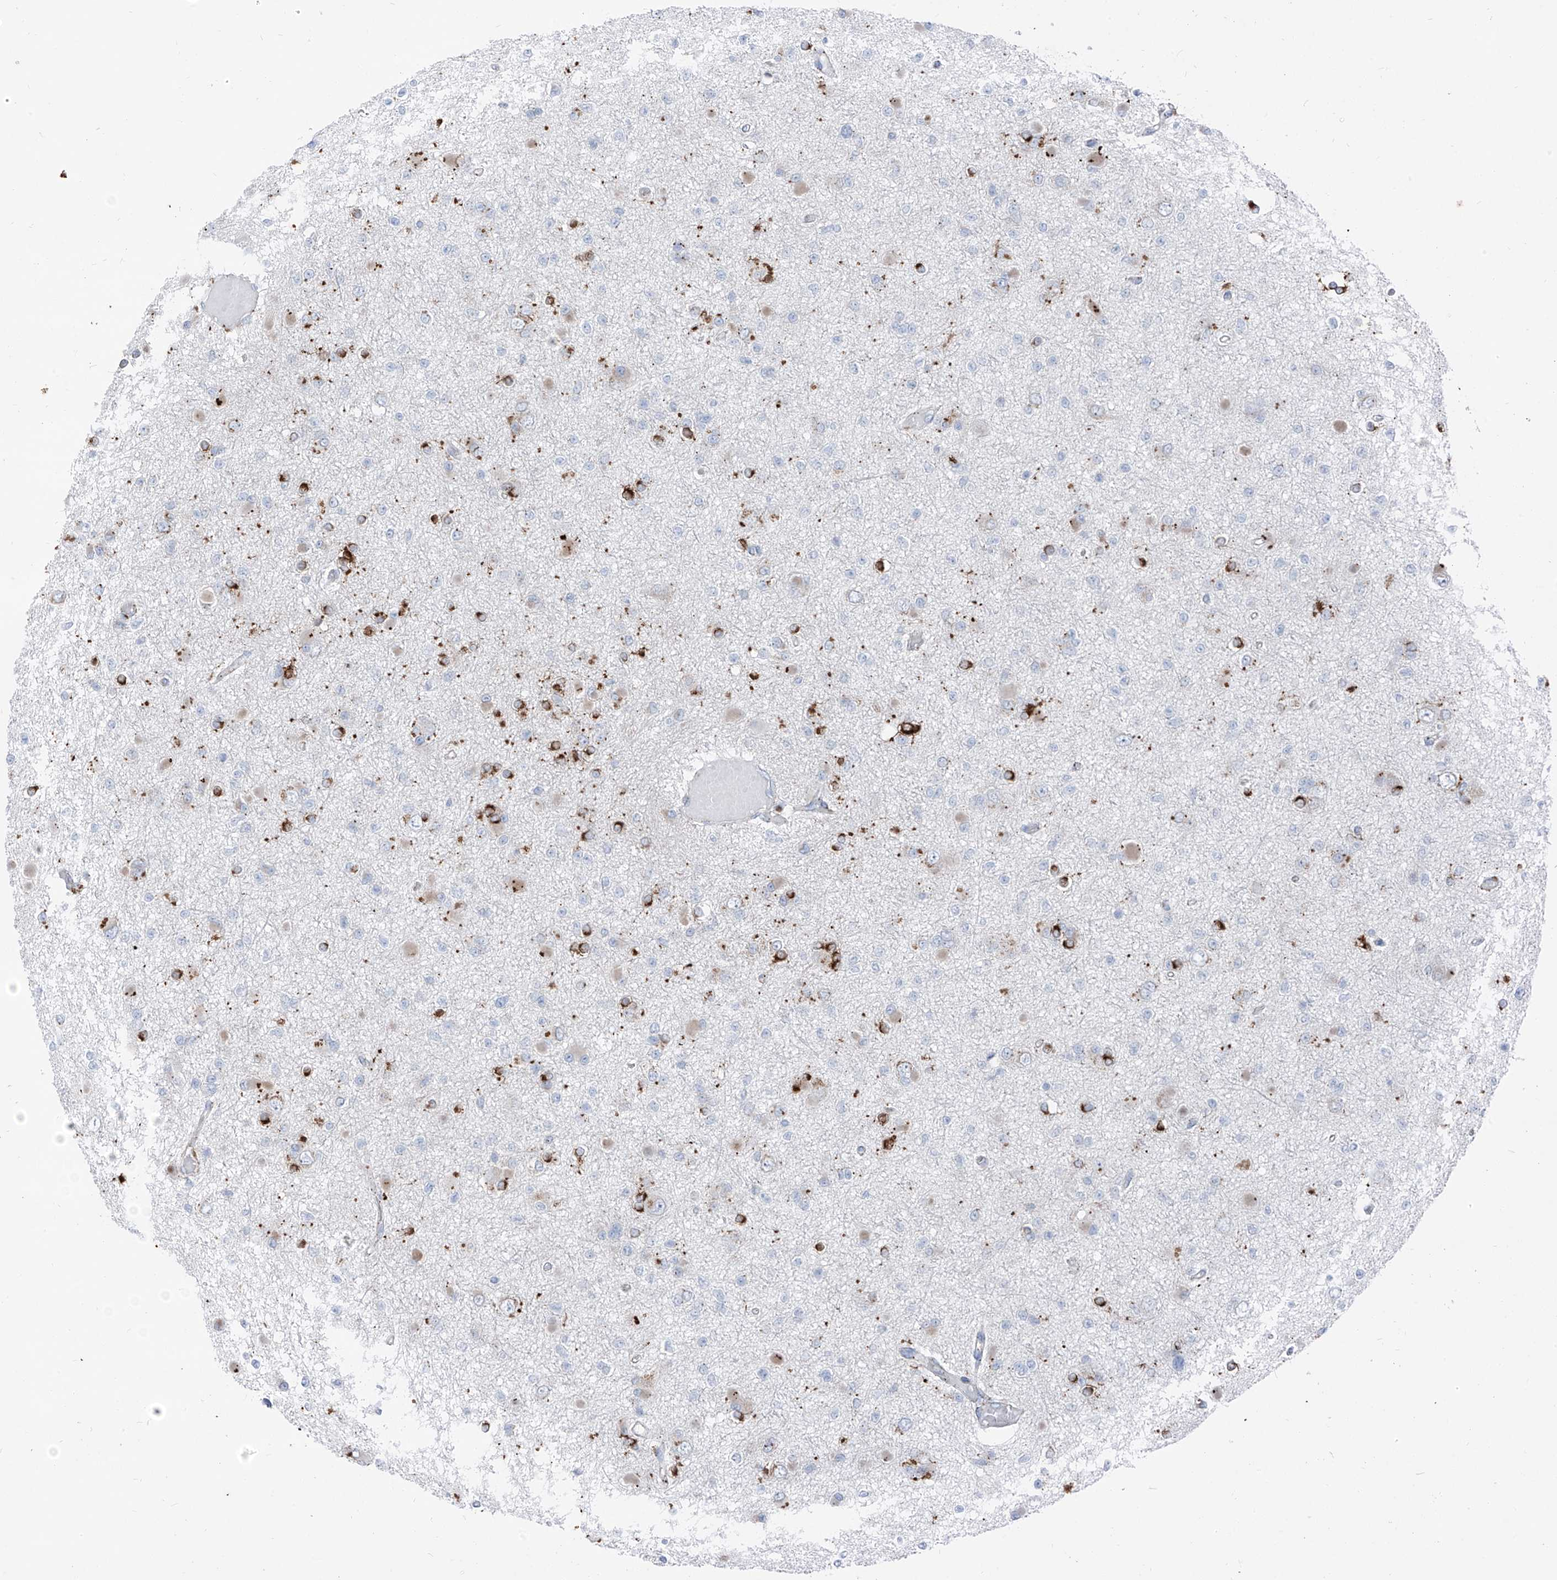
{"staining": {"intensity": "strong", "quantity": "25%-75%", "location": "cytoplasmic/membranous"}, "tissue": "glioma", "cell_type": "Tumor cells", "image_type": "cancer", "snomed": [{"axis": "morphology", "description": "Glioma, malignant, Low grade"}, {"axis": "topography", "description": "Brain"}], "caption": "Immunohistochemistry (DAB) staining of glioma demonstrates strong cytoplasmic/membranous protein positivity in approximately 25%-75% of tumor cells.", "gene": "GPR137C", "patient": {"sex": "female", "age": 22}}